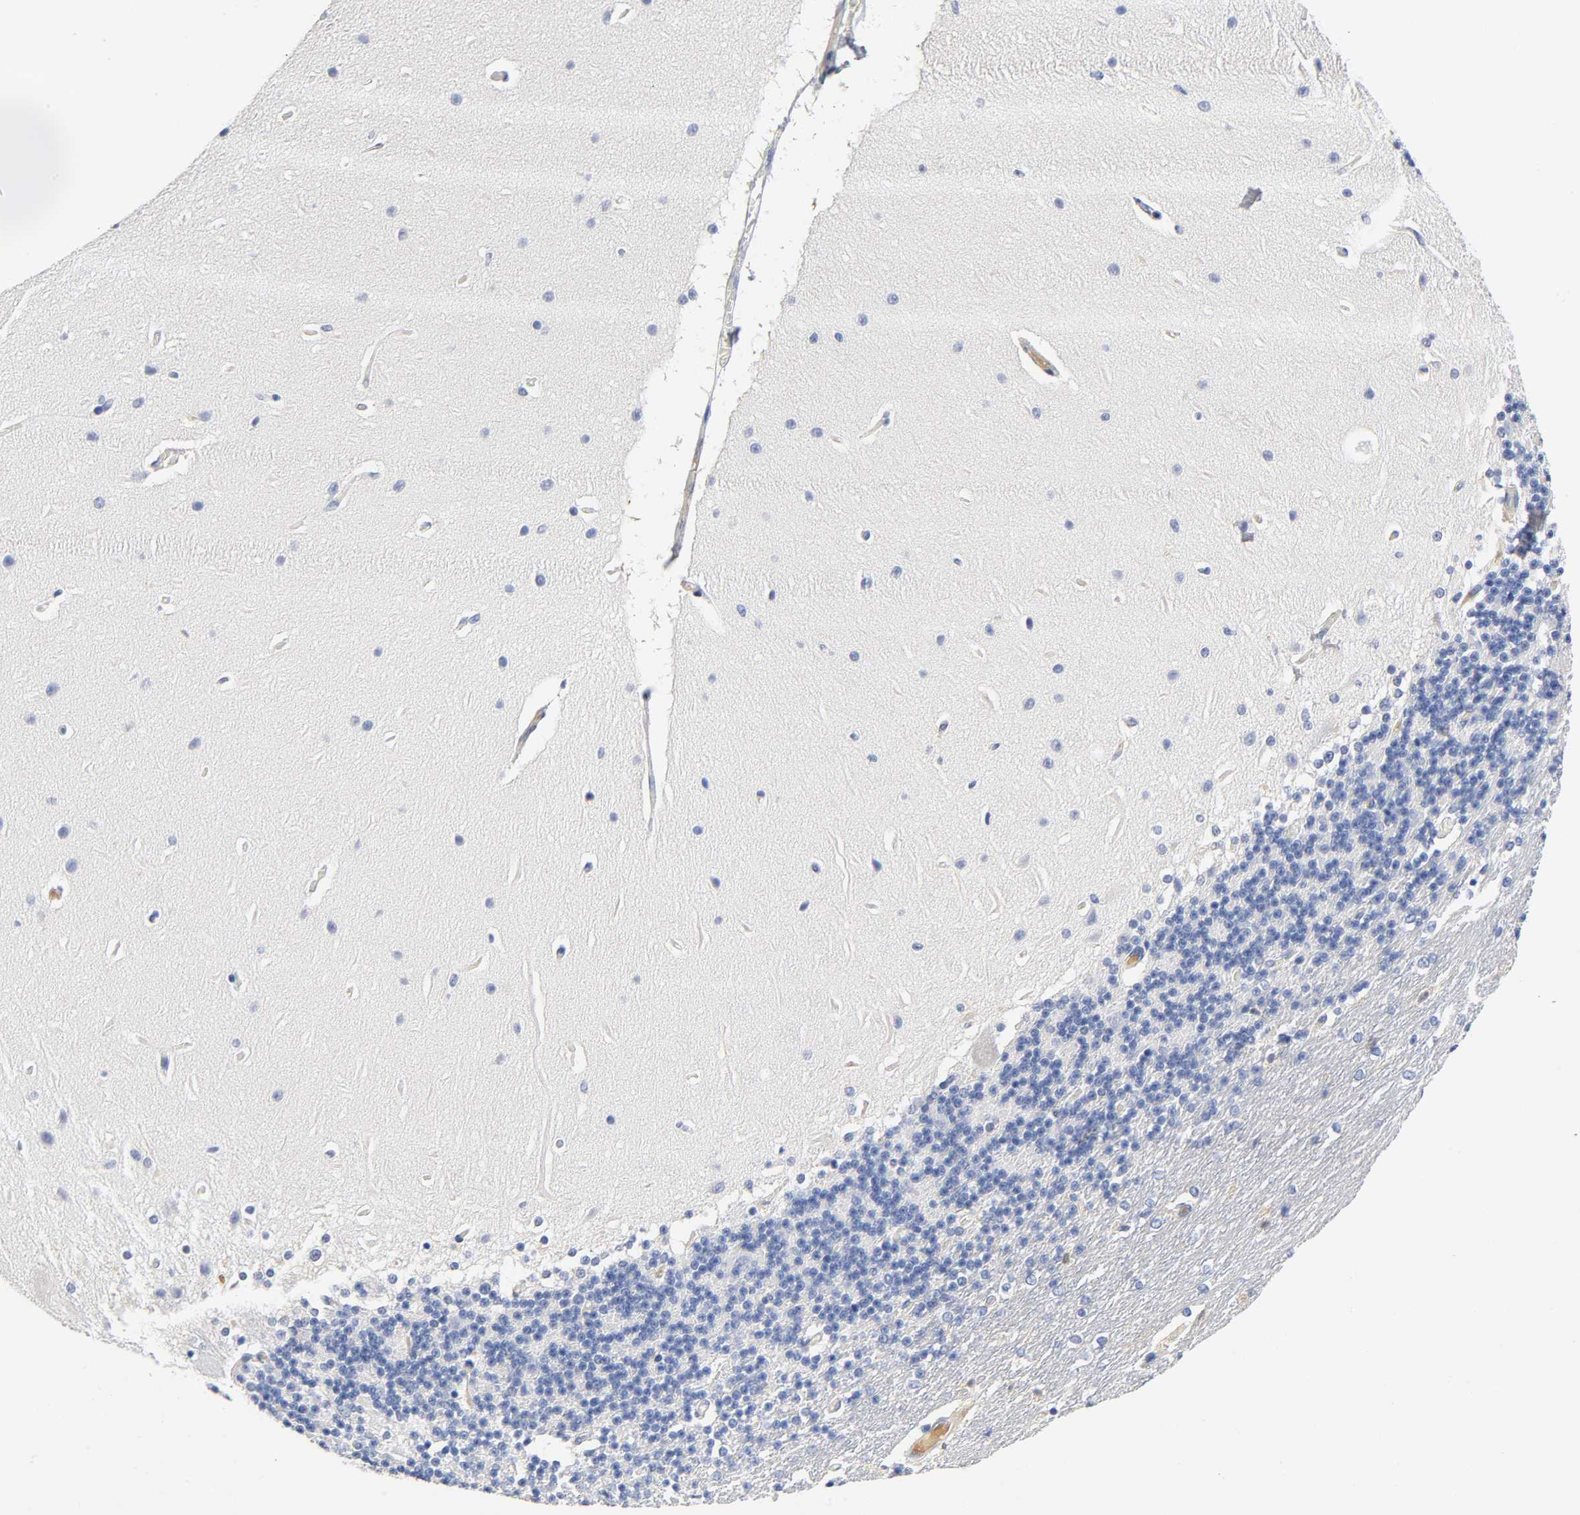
{"staining": {"intensity": "negative", "quantity": "none", "location": "none"}, "tissue": "cerebellum", "cell_type": "Cells in granular layer", "image_type": "normal", "snomed": [{"axis": "morphology", "description": "Normal tissue, NOS"}, {"axis": "topography", "description": "Cerebellum"}], "caption": "The immunohistochemistry histopathology image has no significant expression in cells in granular layer of cerebellum. (Brightfield microscopy of DAB immunohistochemistry at high magnification).", "gene": "TNC", "patient": {"sex": "female", "age": 54}}